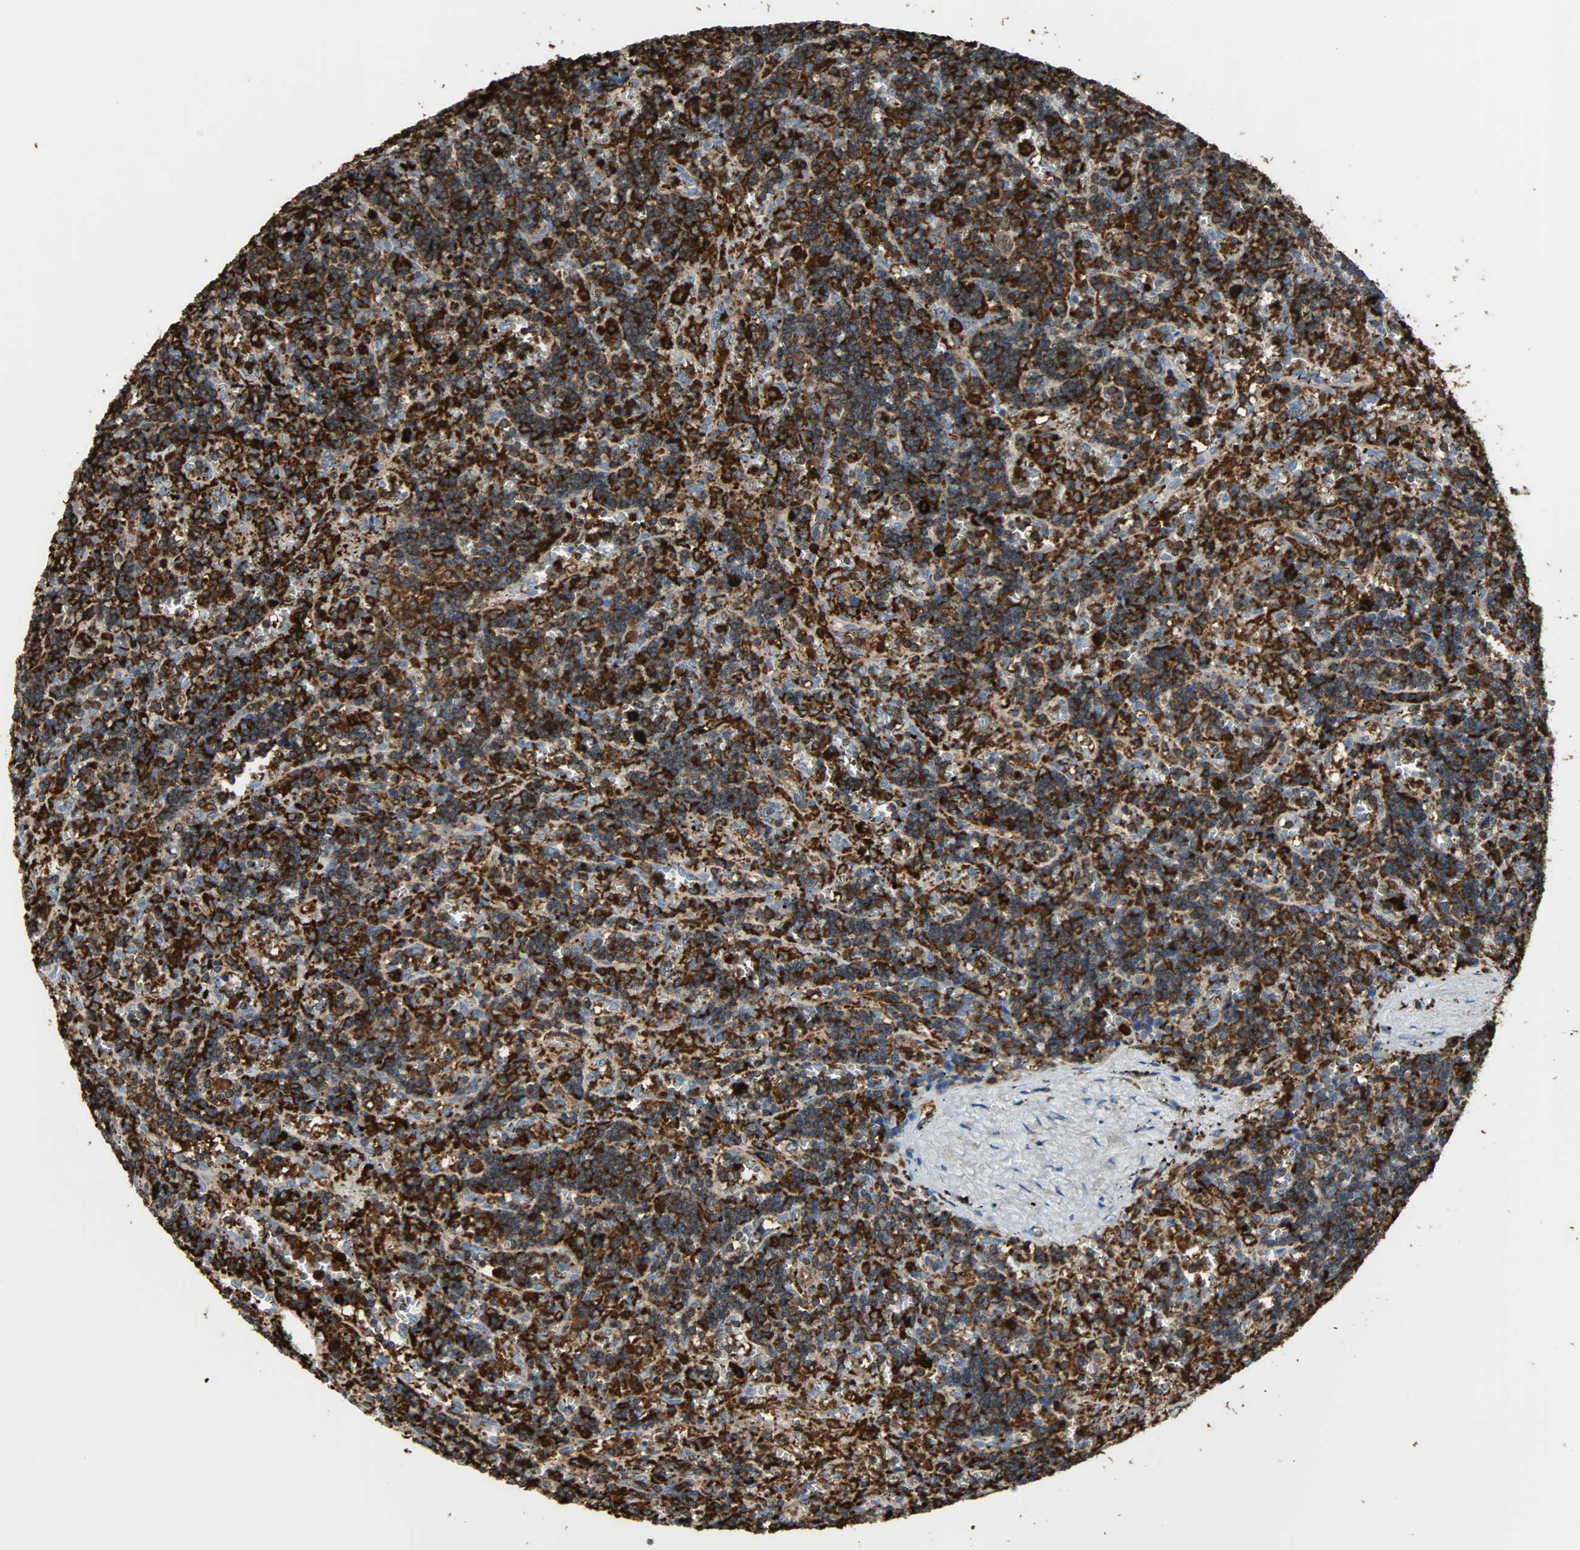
{"staining": {"intensity": "strong", "quantity": ">75%", "location": "cytoplasmic/membranous"}, "tissue": "lymphoma", "cell_type": "Tumor cells", "image_type": "cancer", "snomed": [{"axis": "morphology", "description": "Malignant lymphoma, non-Hodgkin's type, Low grade"}, {"axis": "topography", "description": "Spleen"}], "caption": "Lymphoma tissue shows strong cytoplasmic/membranous expression in about >75% of tumor cells (Stains: DAB in brown, nuclei in blue, Microscopy: brightfield microscopy at high magnification).", "gene": "VASP", "patient": {"sex": "male", "age": 60}}